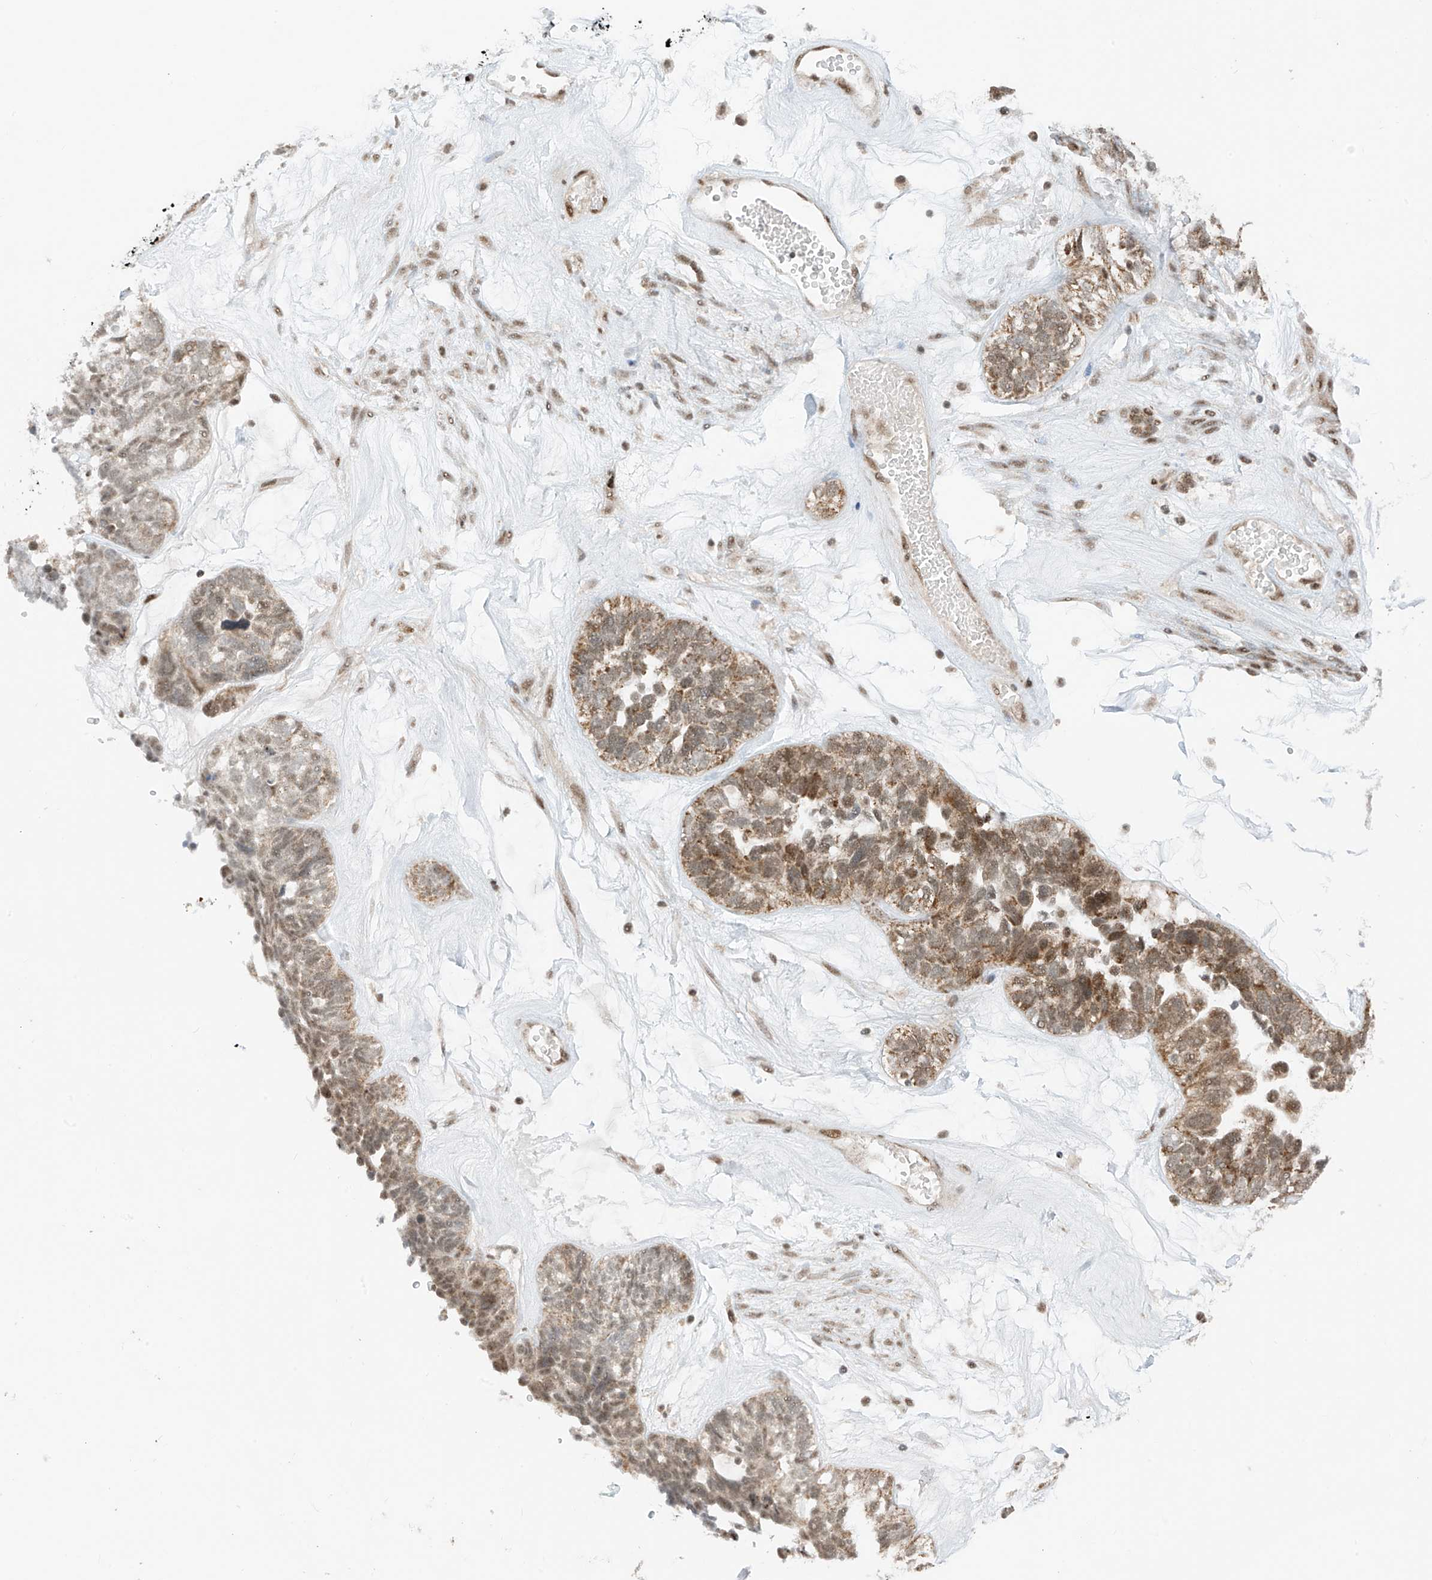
{"staining": {"intensity": "moderate", "quantity": "25%-75%", "location": "cytoplasmic/membranous"}, "tissue": "ovarian cancer", "cell_type": "Tumor cells", "image_type": "cancer", "snomed": [{"axis": "morphology", "description": "Cystadenocarcinoma, serous, NOS"}, {"axis": "topography", "description": "Ovary"}], "caption": "There is medium levels of moderate cytoplasmic/membranous expression in tumor cells of serous cystadenocarcinoma (ovarian), as demonstrated by immunohistochemical staining (brown color).", "gene": "AURKAIP1", "patient": {"sex": "female", "age": 79}}